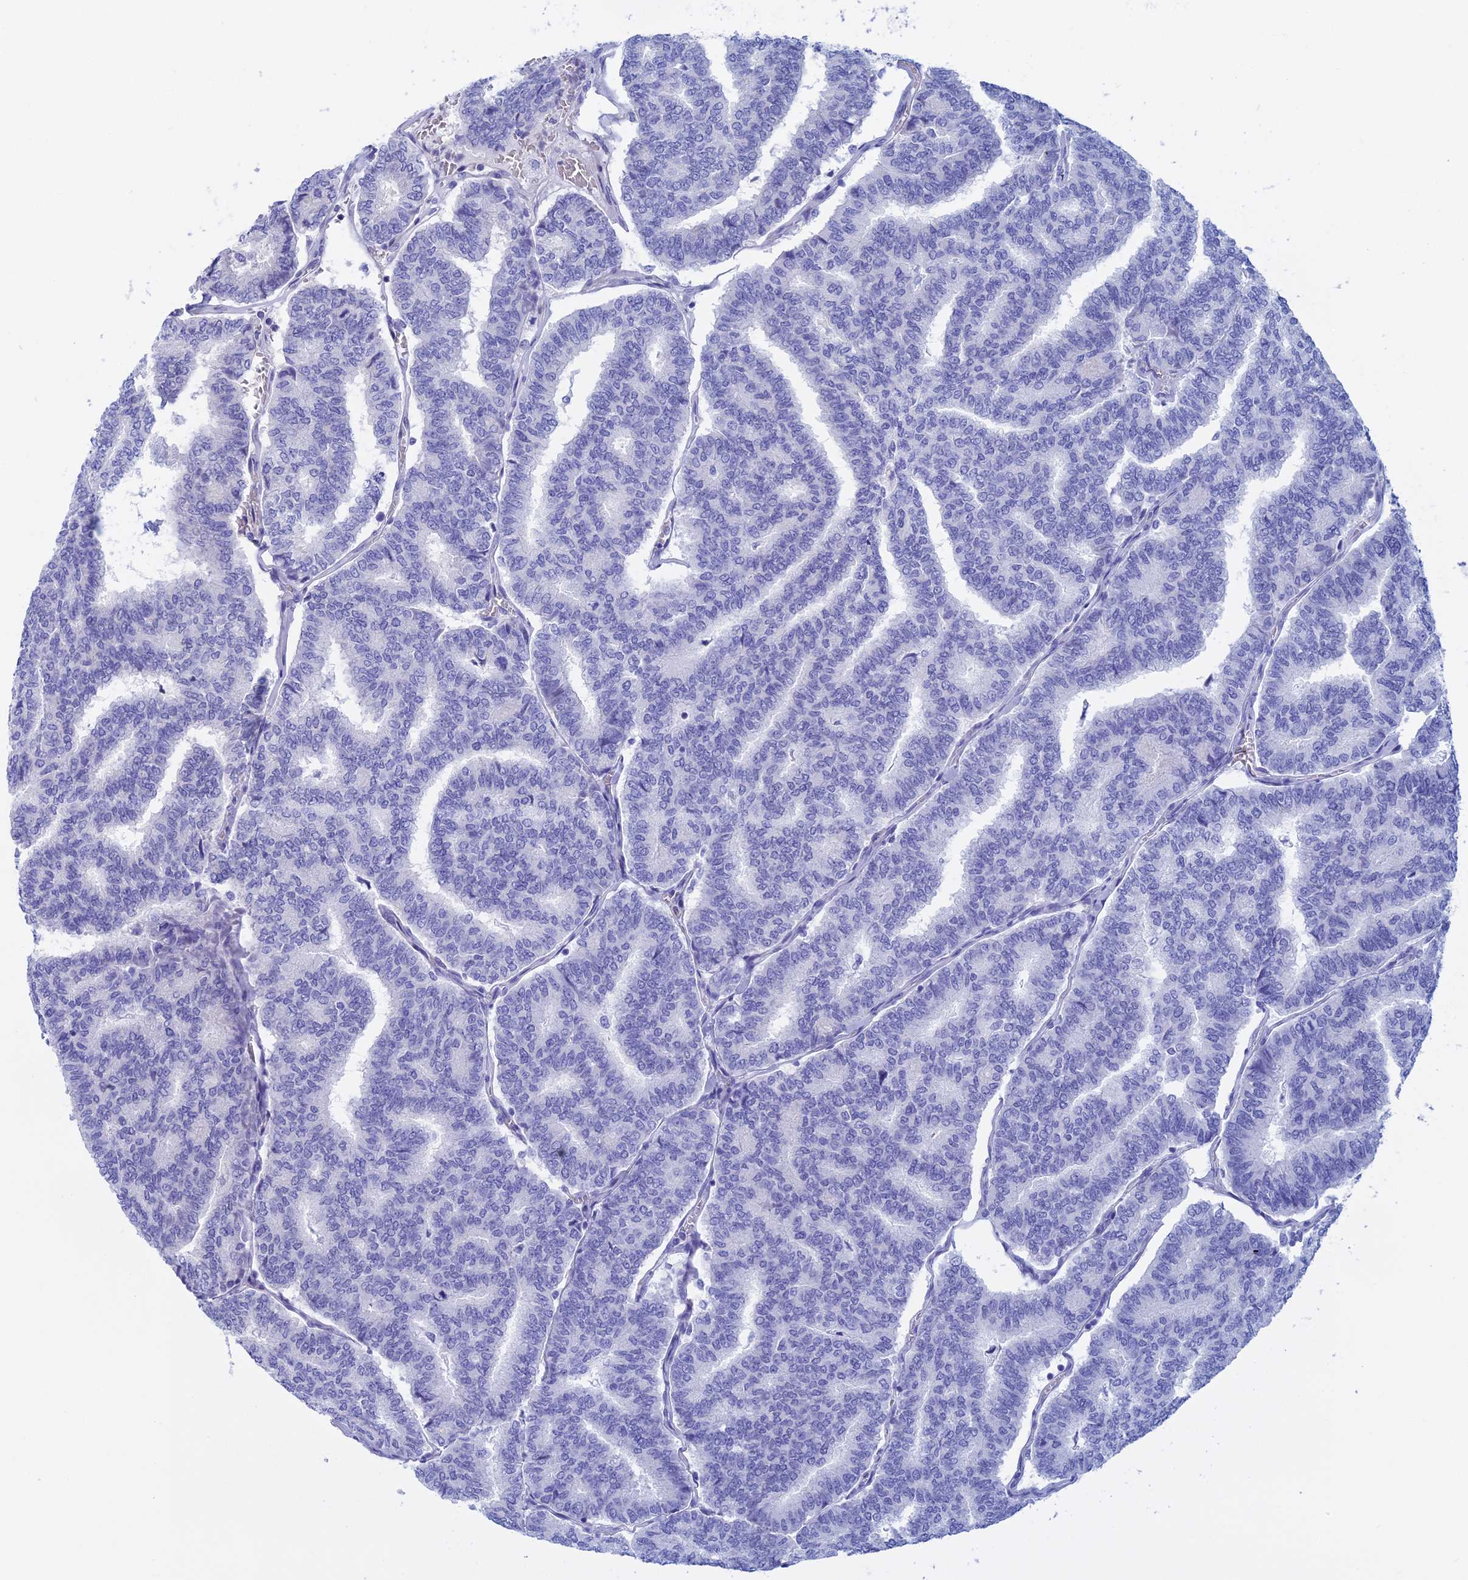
{"staining": {"intensity": "negative", "quantity": "none", "location": "none"}, "tissue": "thyroid cancer", "cell_type": "Tumor cells", "image_type": "cancer", "snomed": [{"axis": "morphology", "description": "Papillary adenocarcinoma, NOS"}, {"axis": "topography", "description": "Thyroid gland"}], "caption": "Immunohistochemistry (IHC) photomicrograph of neoplastic tissue: thyroid cancer stained with DAB (3,3'-diaminobenzidine) exhibits no significant protein expression in tumor cells. Brightfield microscopy of immunohistochemistry stained with DAB (brown) and hematoxylin (blue), captured at high magnification.", "gene": "SLC2A6", "patient": {"sex": "female", "age": 35}}